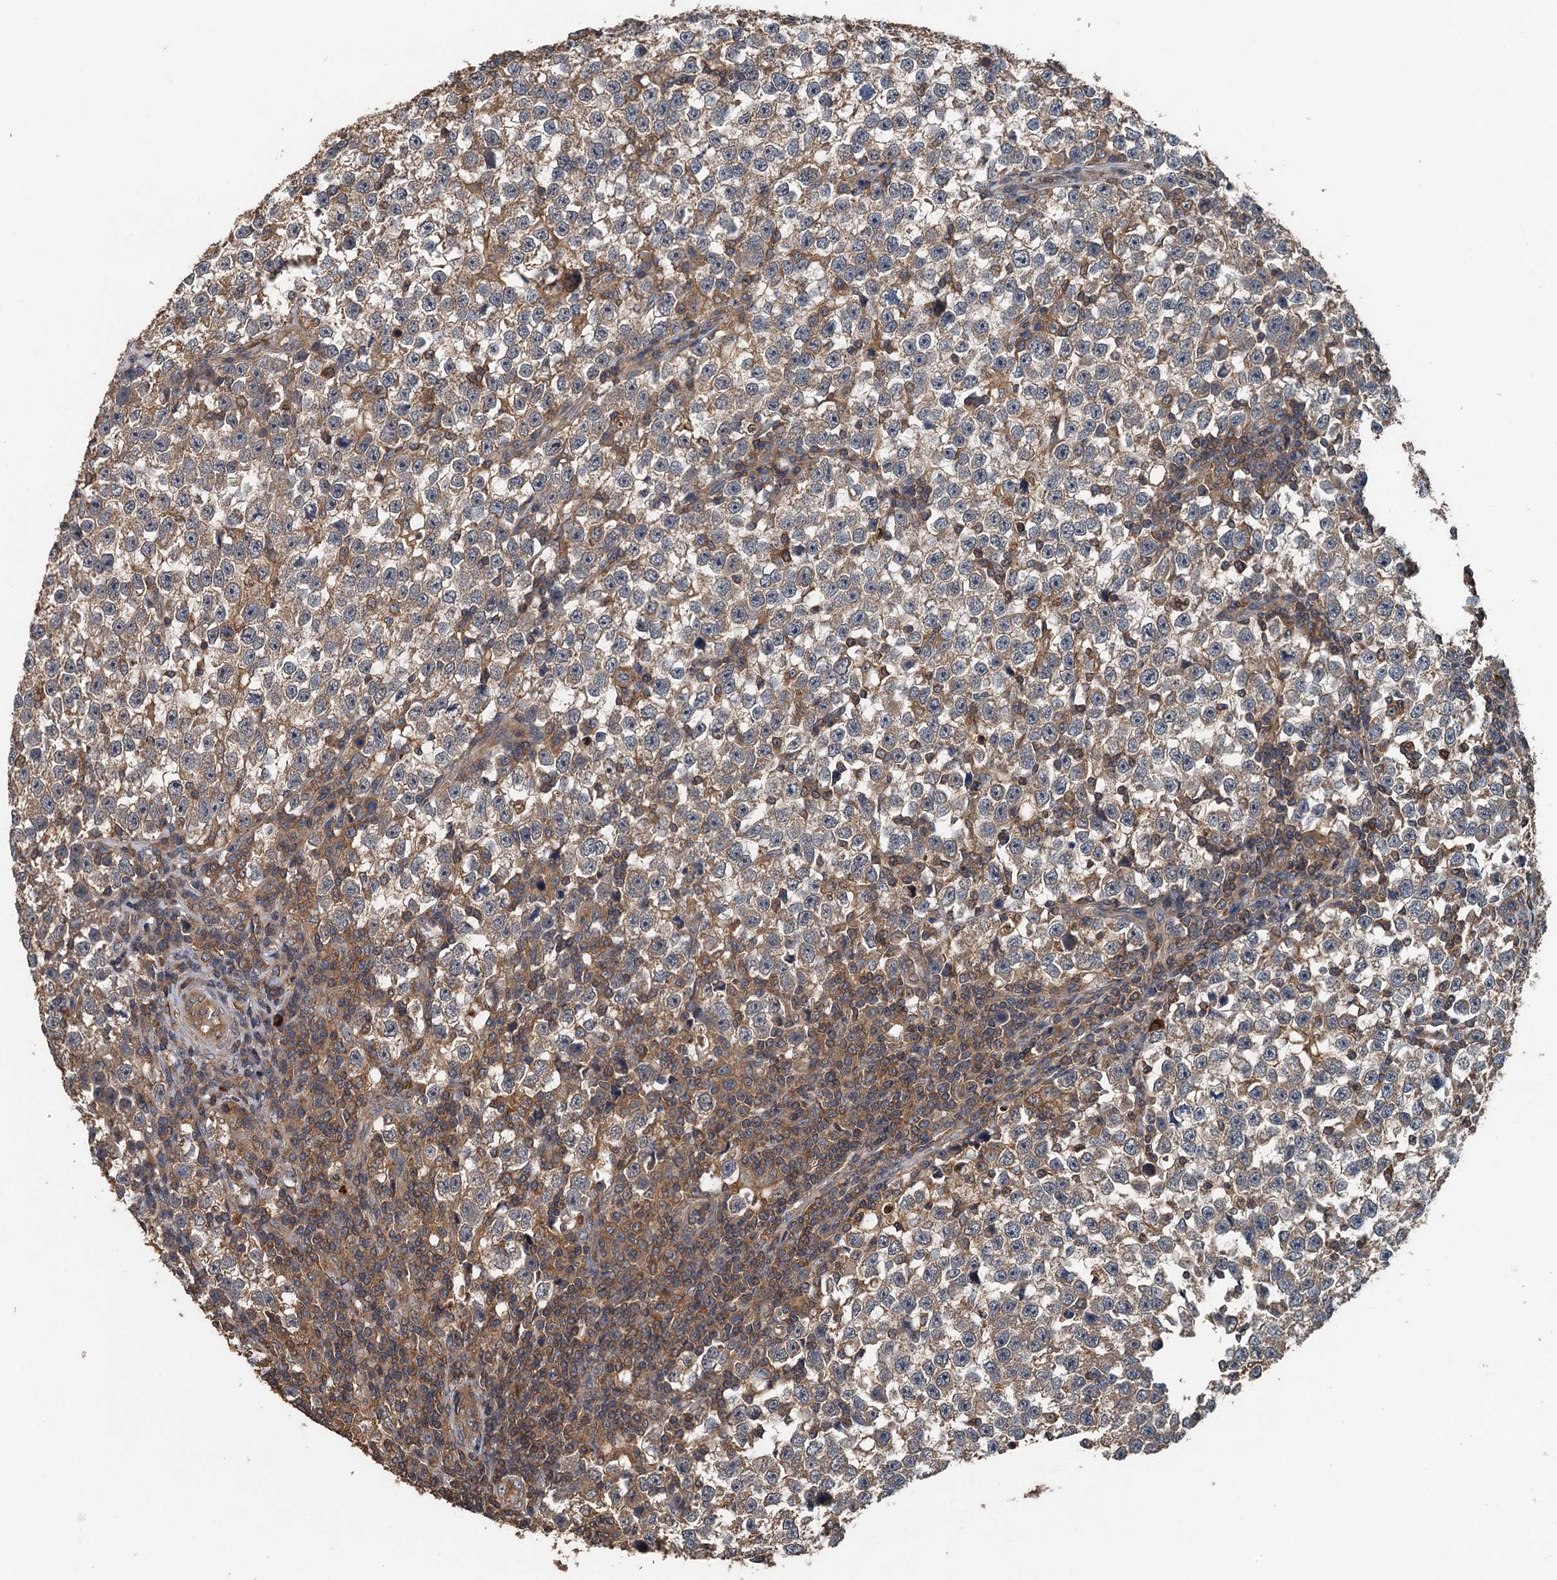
{"staining": {"intensity": "moderate", "quantity": ">75%", "location": "cytoplasmic/membranous"}, "tissue": "testis cancer", "cell_type": "Tumor cells", "image_type": "cancer", "snomed": [{"axis": "morphology", "description": "Normal tissue, NOS"}, {"axis": "morphology", "description": "Seminoma, NOS"}, {"axis": "topography", "description": "Testis"}], "caption": "Protein staining shows moderate cytoplasmic/membranous positivity in about >75% of tumor cells in seminoma (testis). The protein of interest is shown in brown color, while the nuclei are stained blue.", "gene": "BORCS5", "patient": {"sex": "male", "age": 43}}